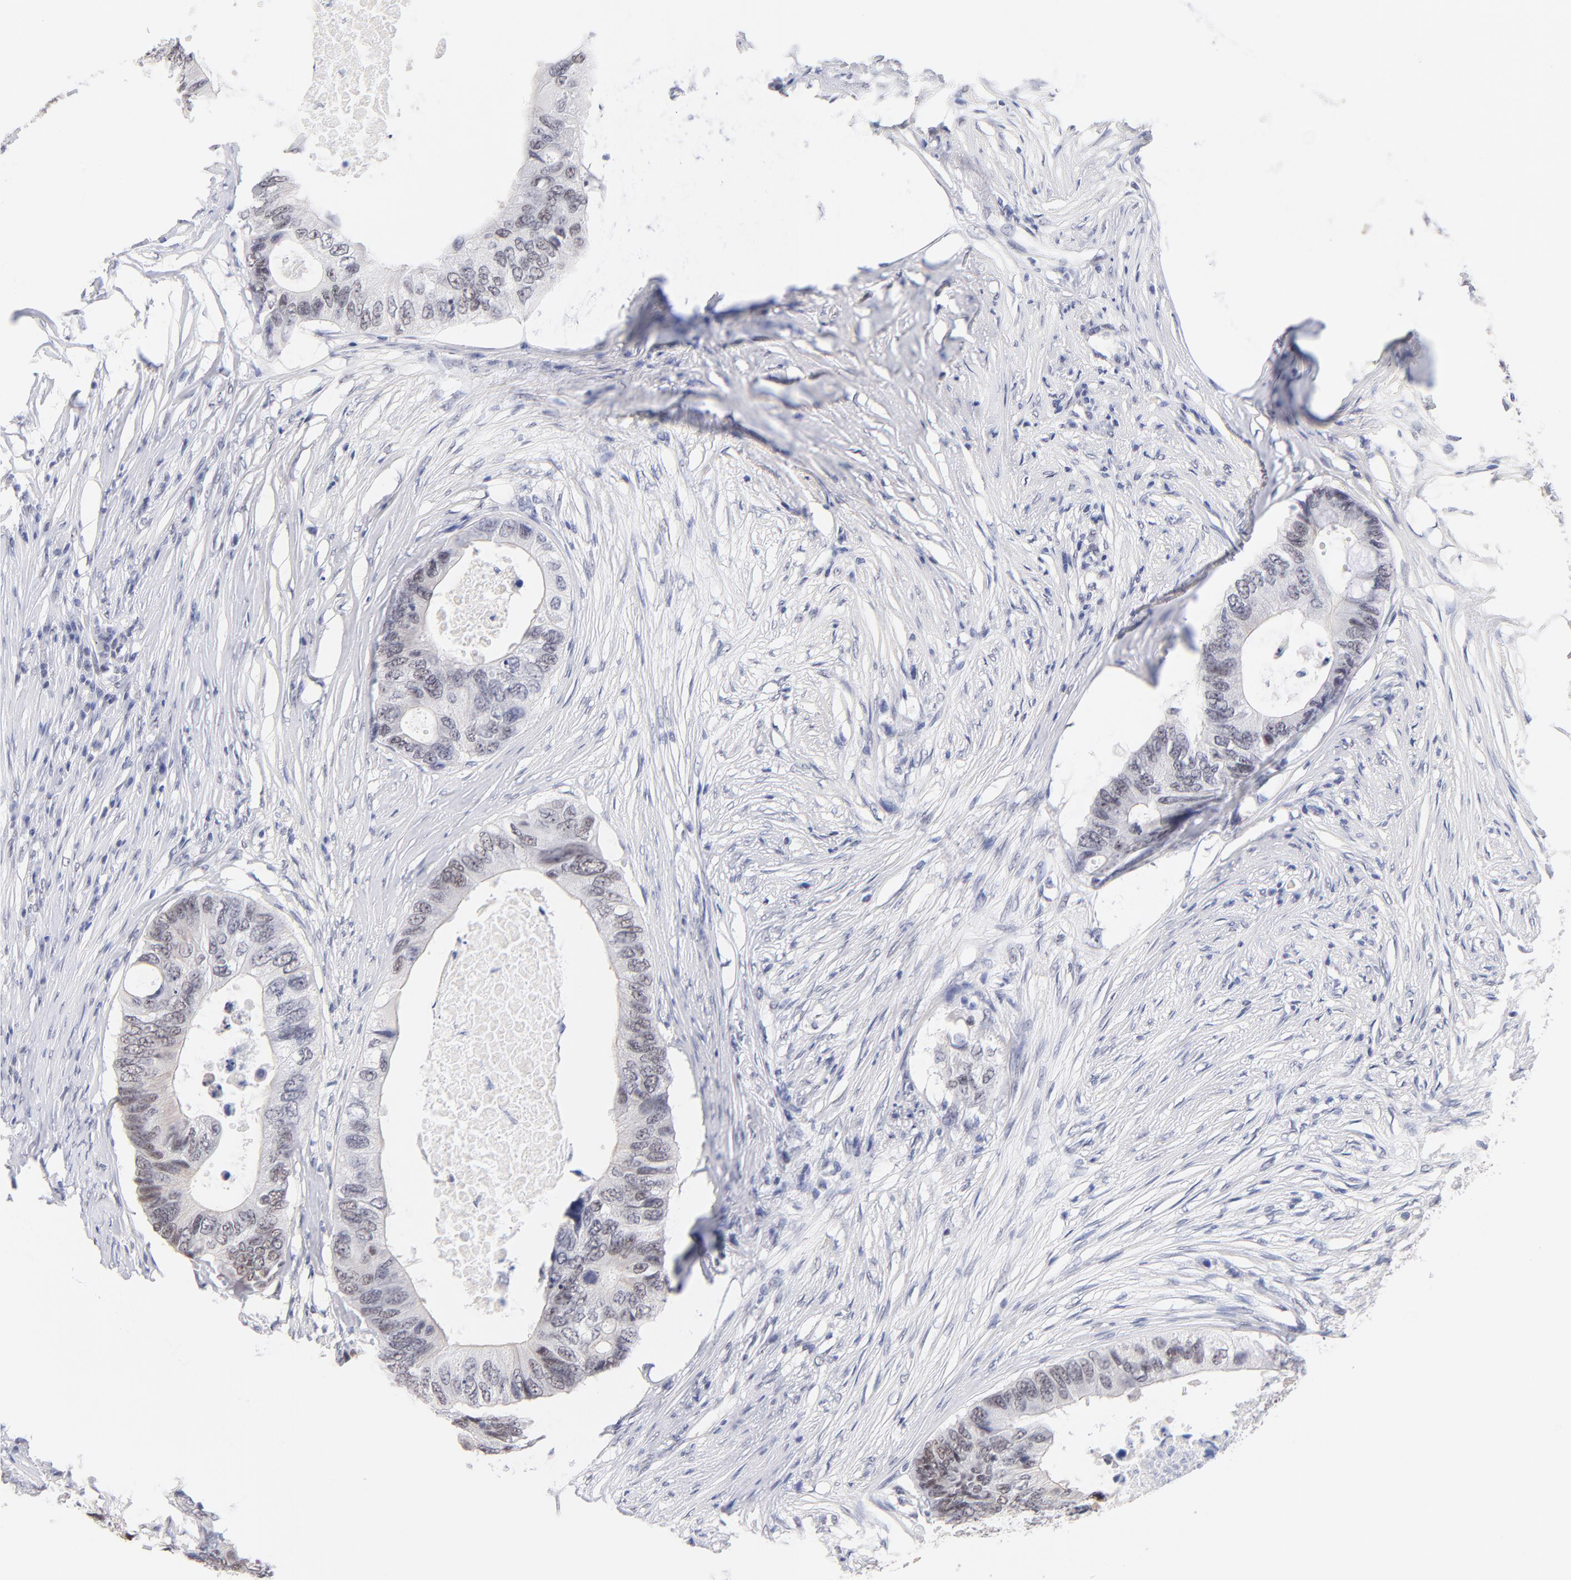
{"staining": {"intensity": "negative", "quantity": "none", "location": "none"}, "tissue": "colorectal cancer", "cell_type": "Tumor cells", "image_type": "cancer", "snomed": [{"axis": "morphology", "description": "Adenocarcinoma, NOS"}, {"axis": "topography", "description": "Colon"}], "caption": "IHC image of neoplastic tissue: colorectal cancer stained with DAB demonstrates no significant protein positivity in tumor cells. The staining was performed using DAB (3,3'-diaminobenzidine) to visualize the protein expression in brown, while the nuclei were stained in blue with hematoxylin (Magnification: 20x).", "gene": "ZNF74", "patient": {"sex": "male", "age": 71}}